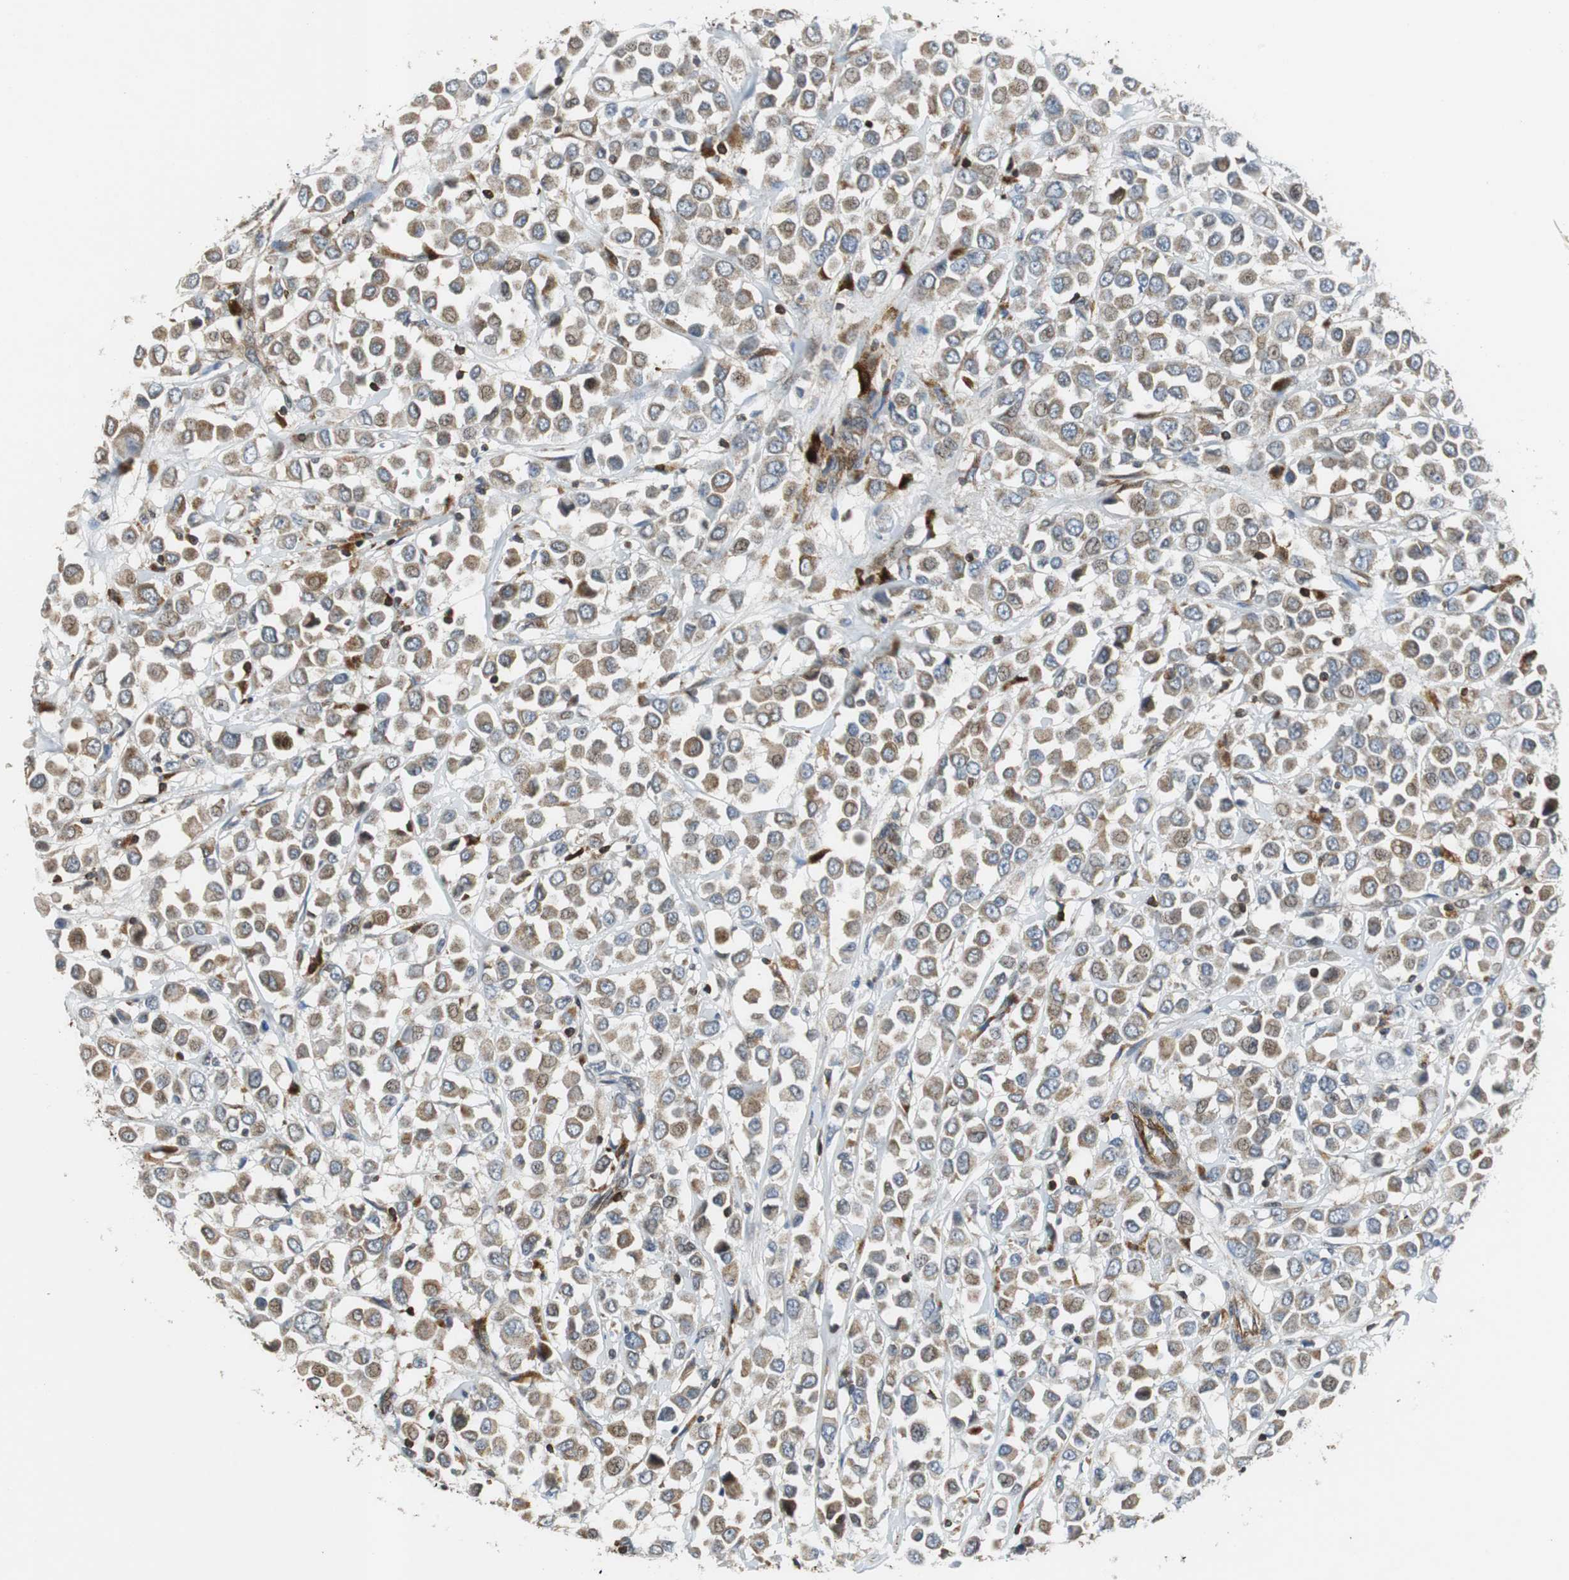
{"staining": {"intensity": "weak", "quantity": ">75%", "location": "cytoplasmic/membranous"}, "tissue": "breast cancer", "cell_type": "Tumor cells", "image_type": "cancer", "snomed": [{"axis": "morphology", "description": "Duct carcinoma"}, {"axis": "topography", "description": "Breast"}], "caption": "The immunohistochemical stain shows weak cytoplasmic/membranous positivity in tumor cells of breast infiltrating ductal carcinoma tissue. The staining is performed using DAB (3,3'-diaminobenzidine) brown chromogen to label protein expression. The nuclei are counter-stained blue using hematoxylin.", "gene": "TUBA4A", "patient": {"sex": "female", "age": 61}}